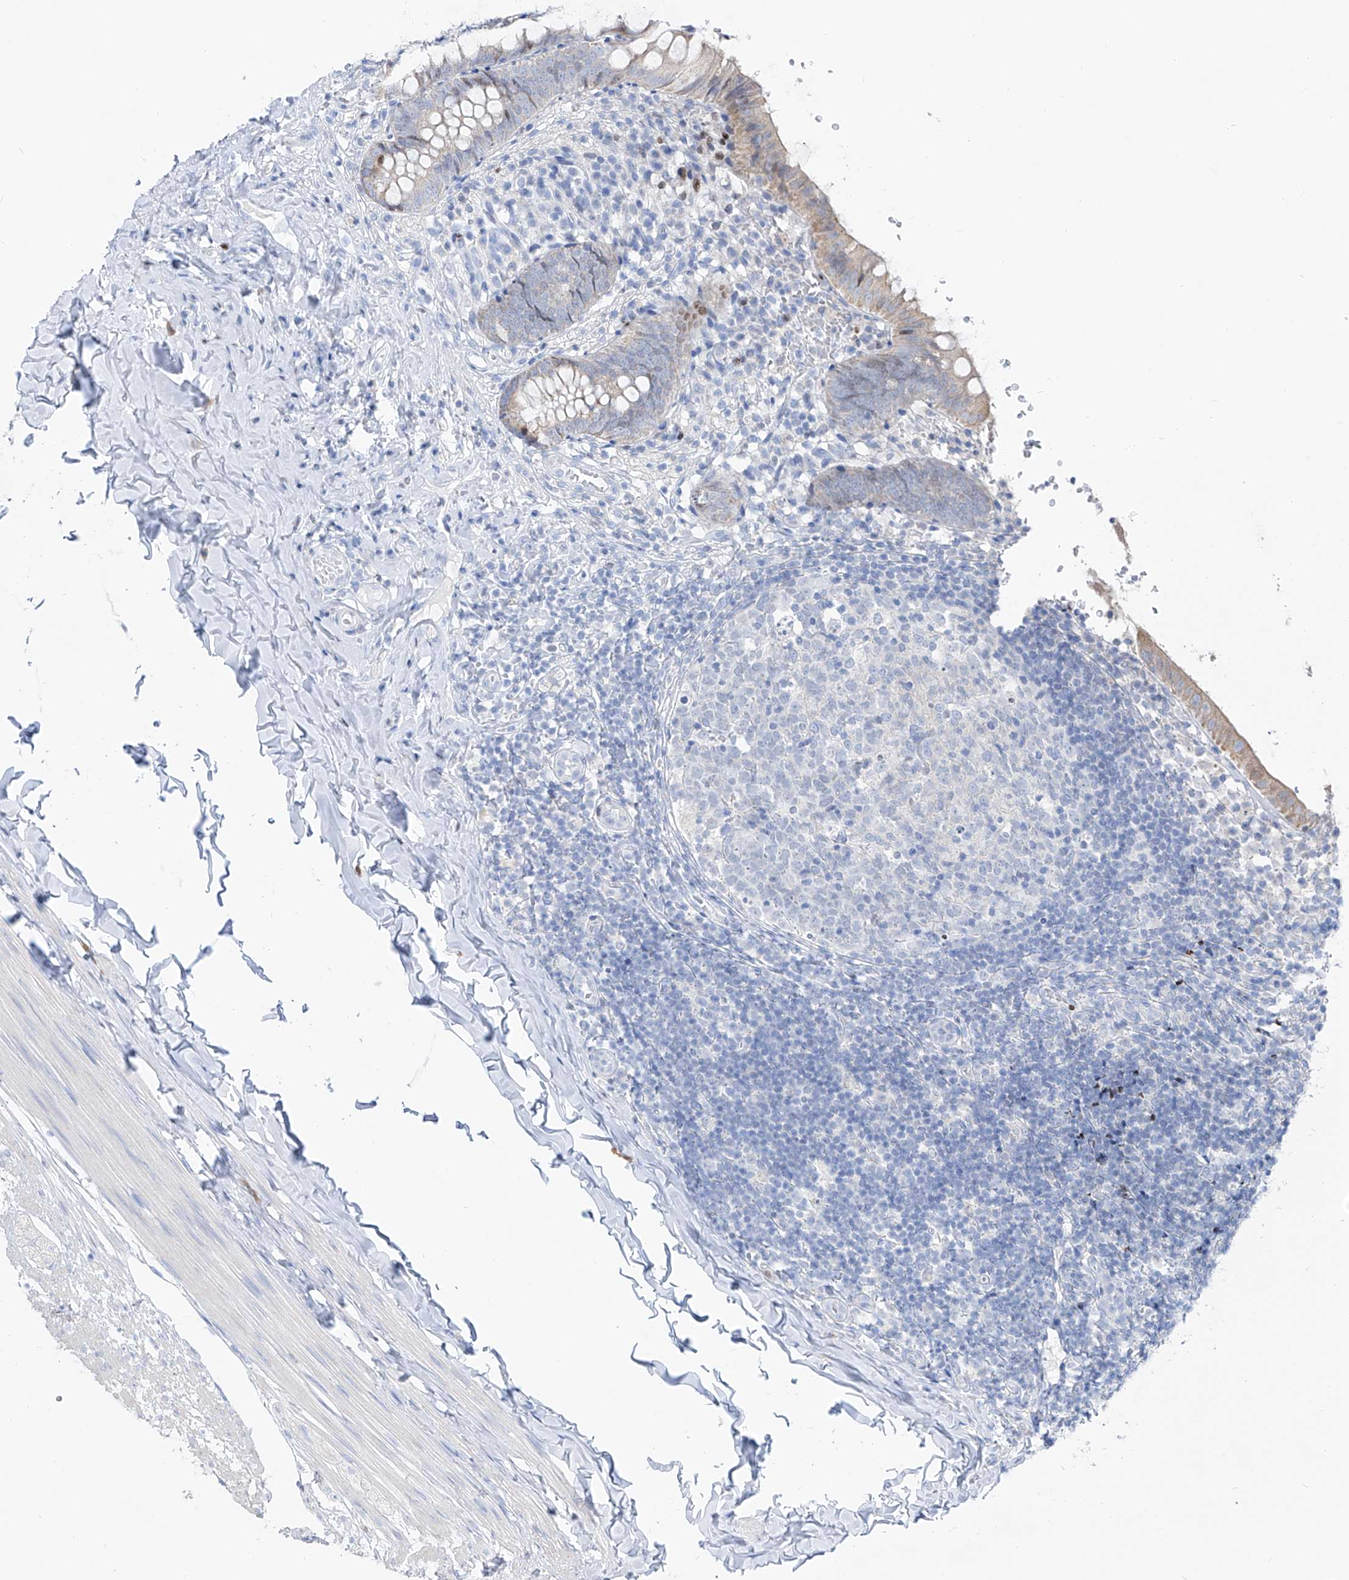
{"staining": {"intensity": "moderate", "quantity": "<25%", "location": "nuclear"}, "tissue": "appendix", "cell_type": "Glandular cells", "image_type": "normal", "snomed": [{"axis": "morphology", "description": "Normal tissue, NOS"}, {"axis": "topography", "description": "Appendix"}], "caption": "Immunohistochemical staining of benign human appendix shows low levels of moderate nuclear staining in approximately <25% of glandular cells. (DAB (3,3'-diaminobenzidine) = brown stain, brightfield microscopy at high magnification).", "gene": "FRS3", "patient": {"sex": "male", "age": 8}}